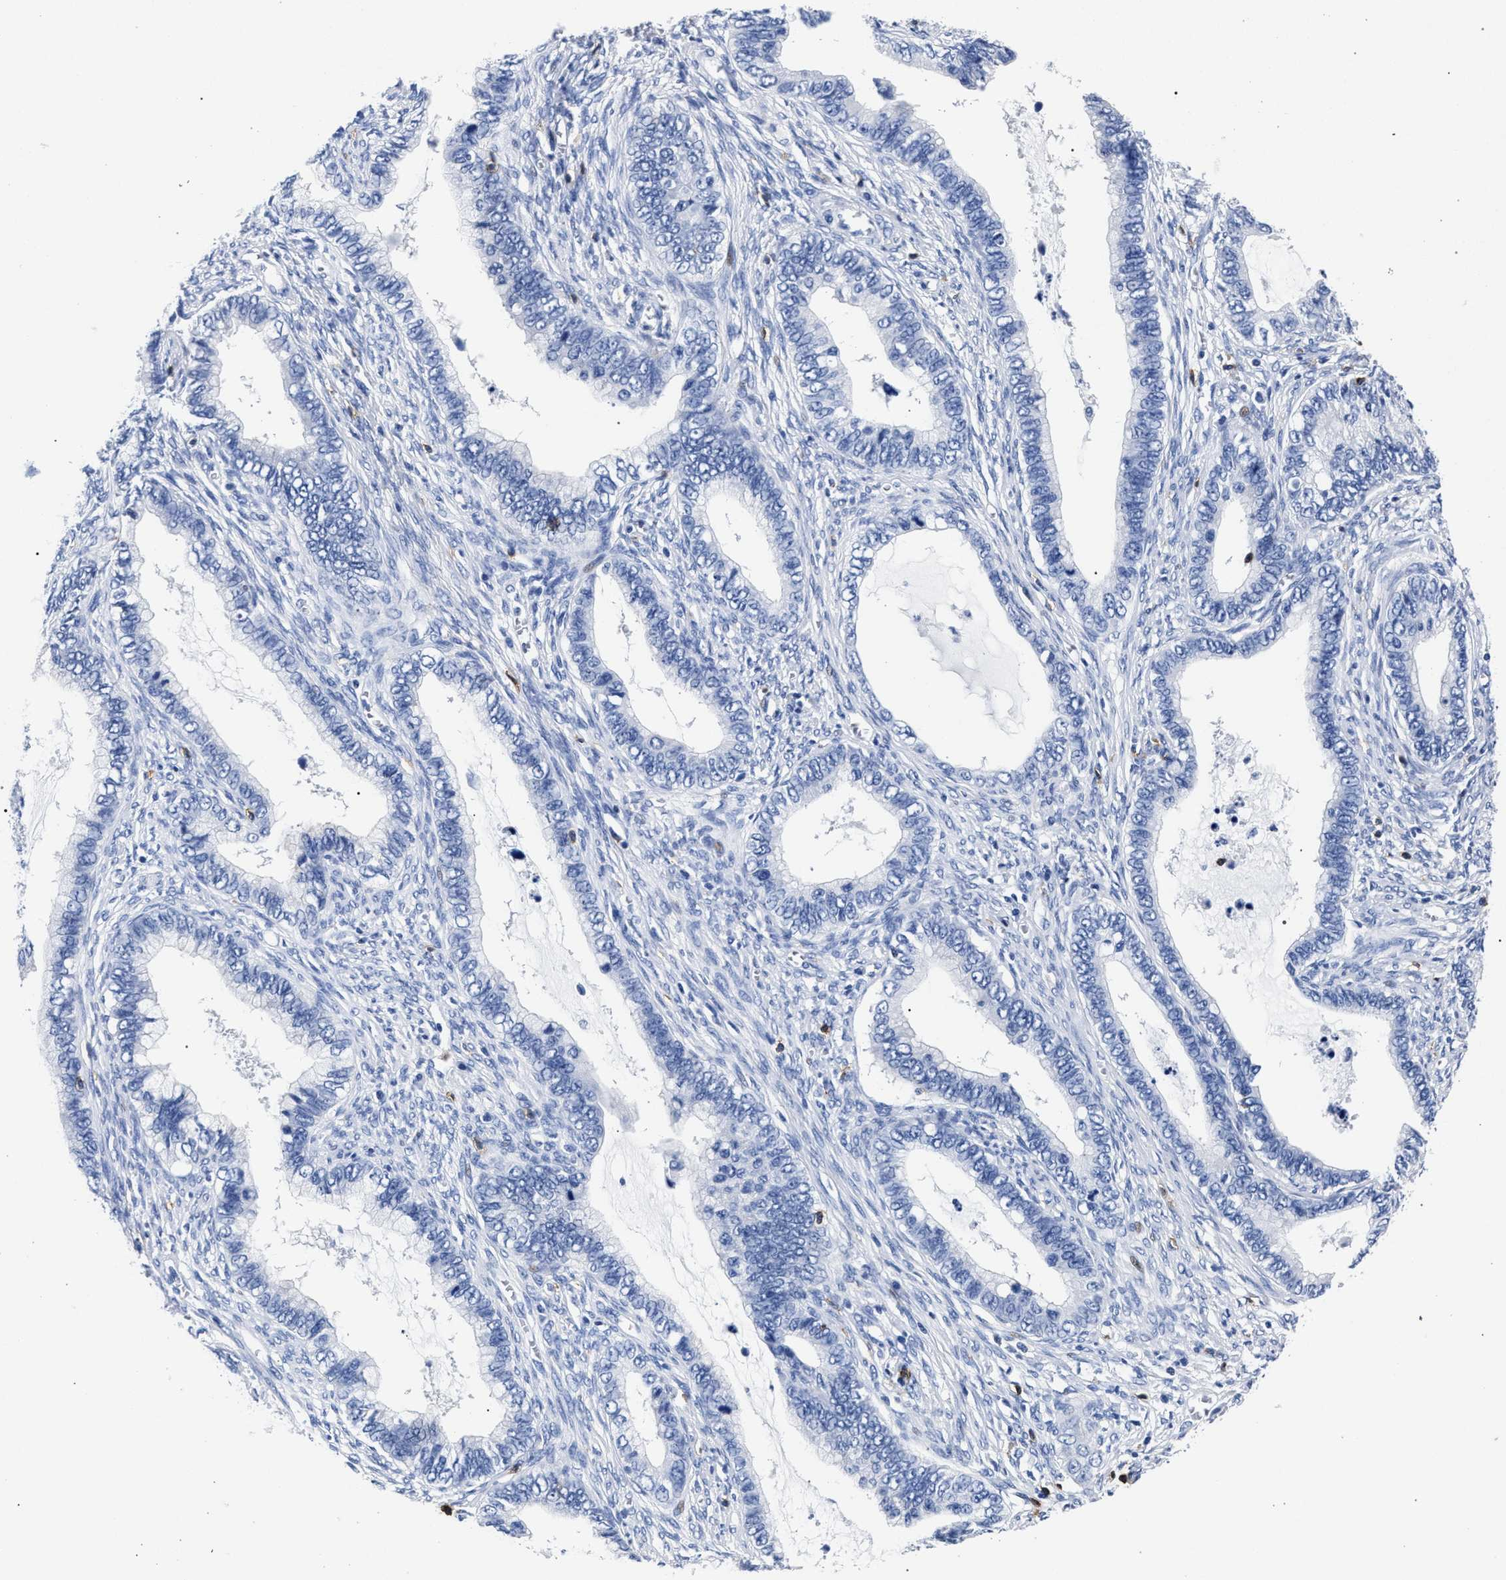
{"staining": {"intensity": "negative", "quantity": "none", "location": "none"}, "tissue": "cervical cancer", "cell_type": "Tumor cells", "image_type": "cancer", "snomed": [{"axis": "morphology", "description": "Adenocarcinoma, NOS"}, {"axis": "topography", "description": "Cervix"}], "caption": "The image reveals no staining of tumor cells in cervical adenocarcinoma.", "gene": "KLRK1", "patient": {"sex": "female", "age": 44}}